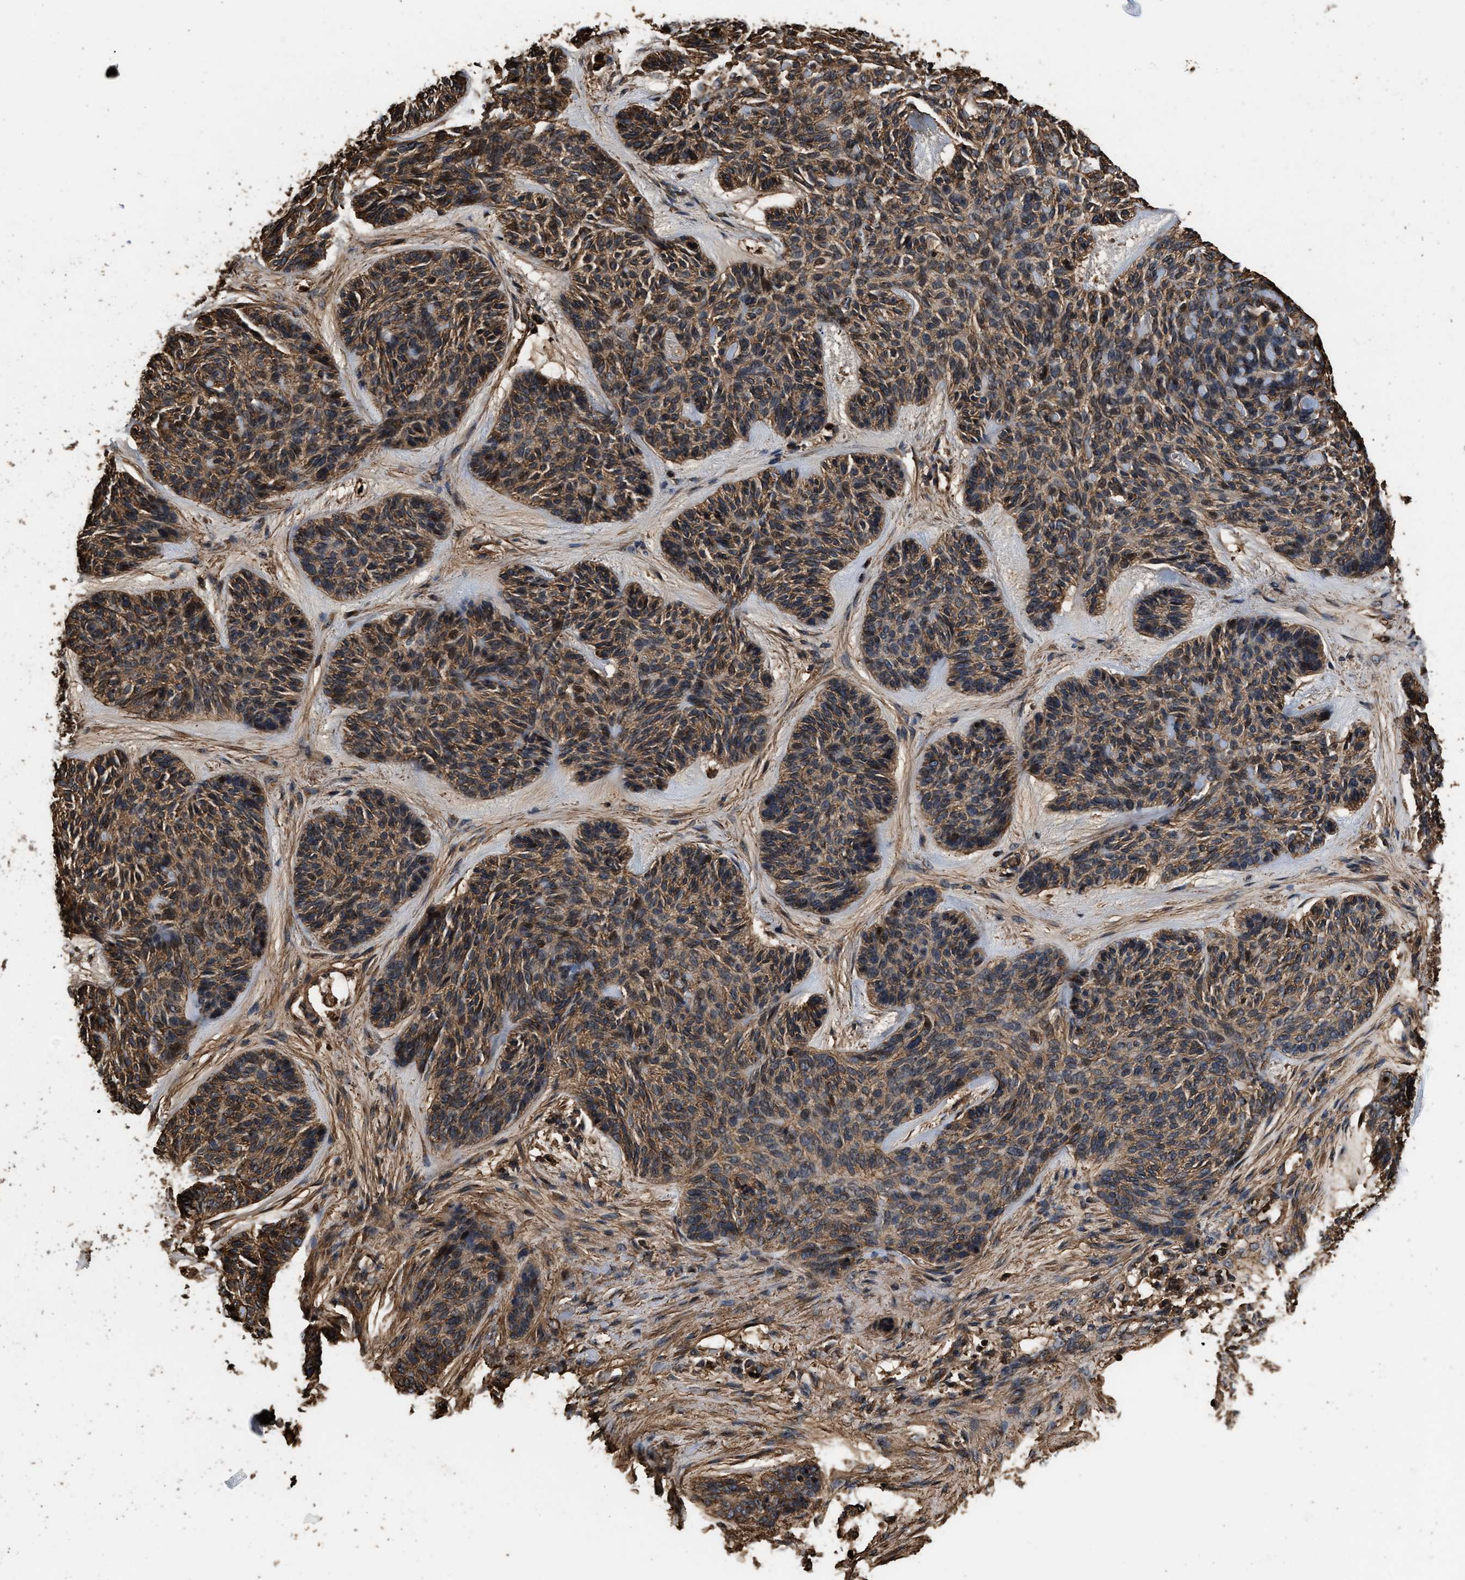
{"staining": {"intensity": "moderate", "quantity": ">75%", "location": "cytoplasmic/membranous,nuclear"}, "tissue": "skin cancer", "cell_type": "Tumor cells", "image_type": "cancer", "snomed": [{"axis": "morphology", "description": "Basal cell carcinoma"}, {"axis": "topography", "description": "Skin"}], "caption": "An IHC photomicrograph of neoplastic tissue is shown. Protein staining in brown shows moderate cytoplasmic/membranous and nuclear positivity in basal cell carcinoma (skin) within tumor cells.", "gene": "KBTBD2", "patient": {"sex": "male", "age": 55}}